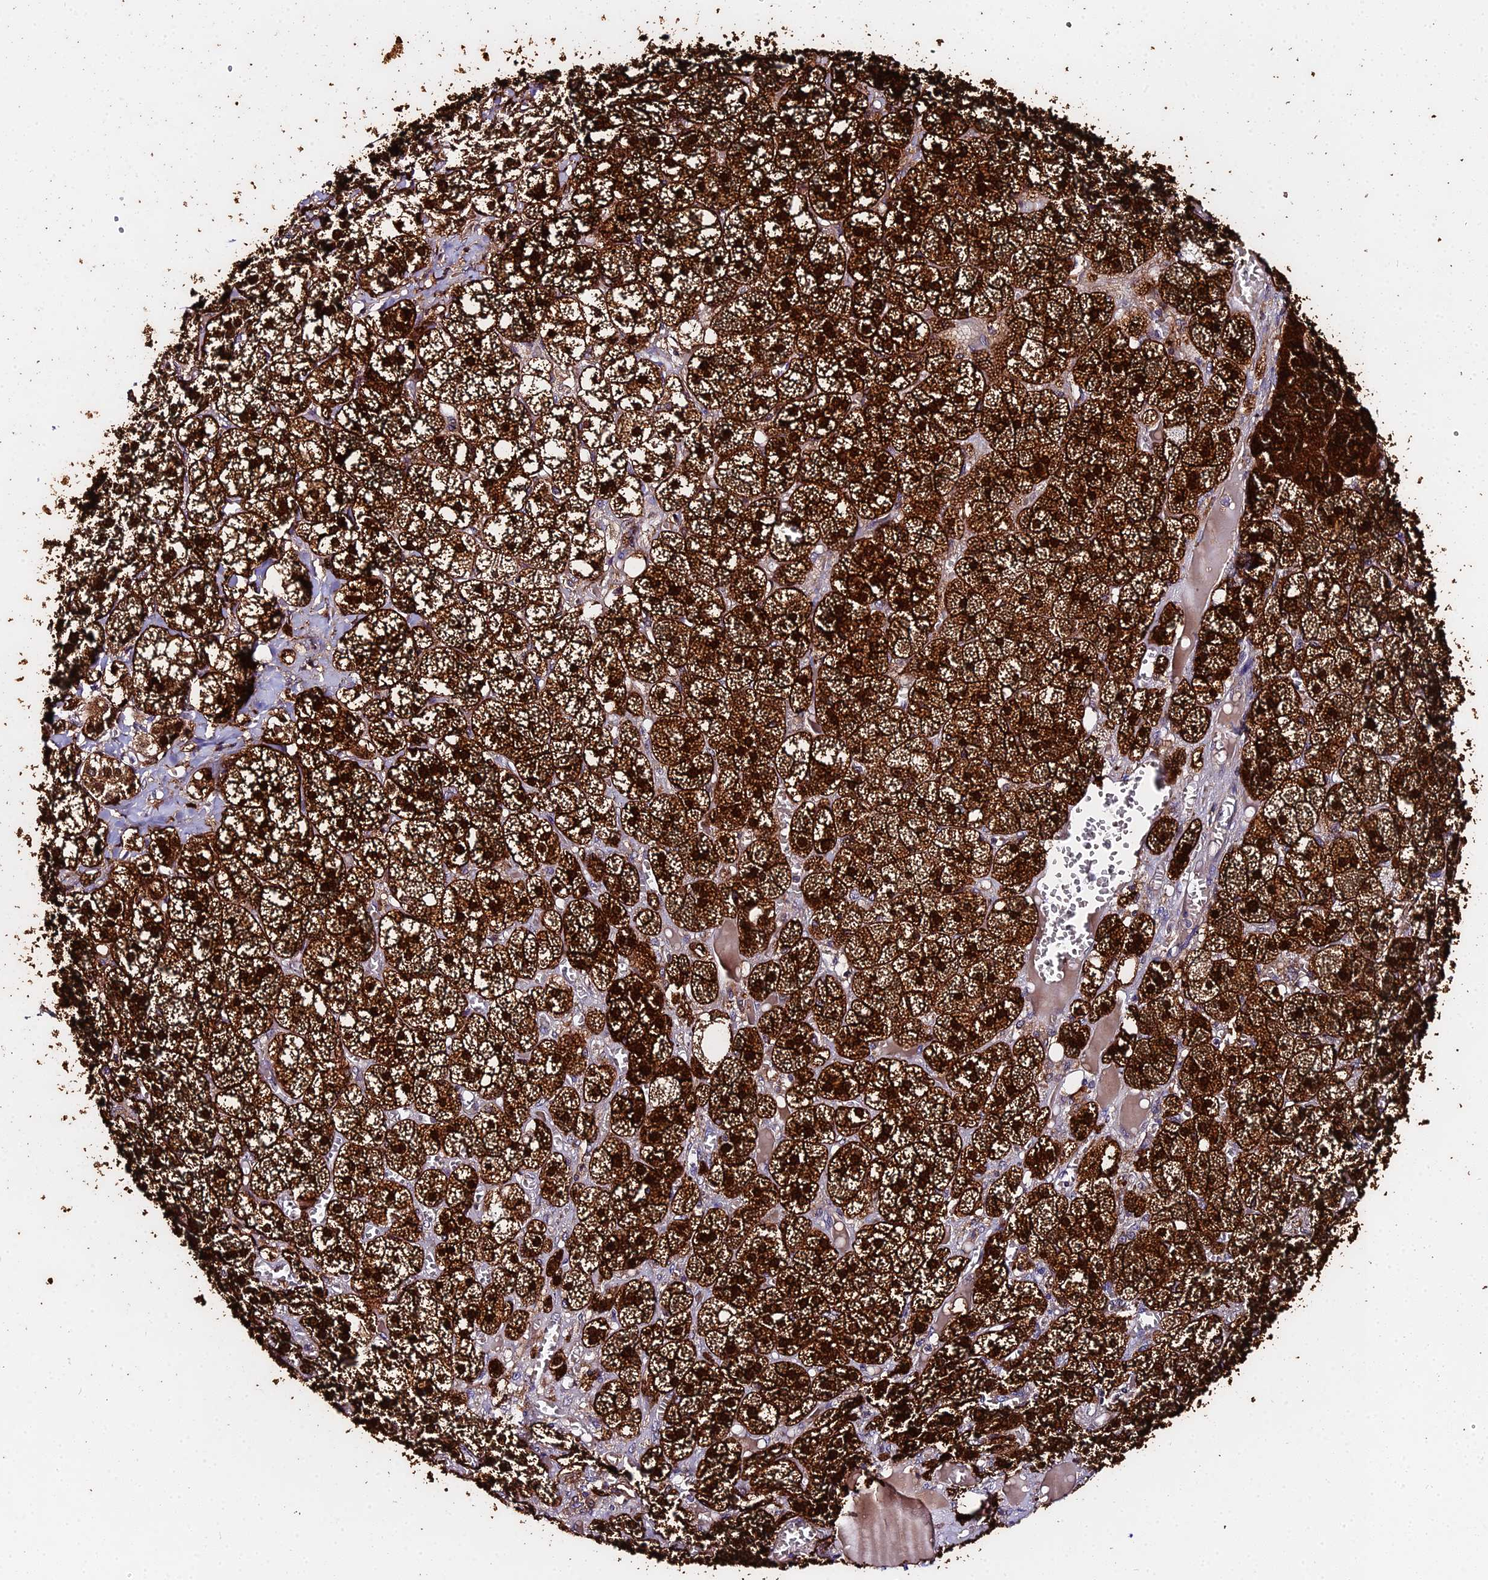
{"staining": {"intensity": "strong", "quantity": ">75%", "location": "cytoplasmic/membranous,nuclear"}, "tissue": "adrenal gland", "cell_type": "Glandular cells", "image_type": "normal", "snomed": [{"axis": "morphology", "description": "Normal tissue, NOS"}, {"axis": "topography", "description": "Adrenal gland"}], "caption": "IHC staining of benign adrenal gland, which displays high levels of strong cytoplasmic/membranous,nuclear expression in approximately >75% of glandular cells indicating strong cytoplasmic/membranous,nuclear protein staining. The staining was performed using DAB (3,3'-diaminobenzidine) (brown) for protein detection and nuclei were counterstained in hematoxylin (blue).", "gene": "ZBED8", "patient": {"sex": "female", "age": 61}}